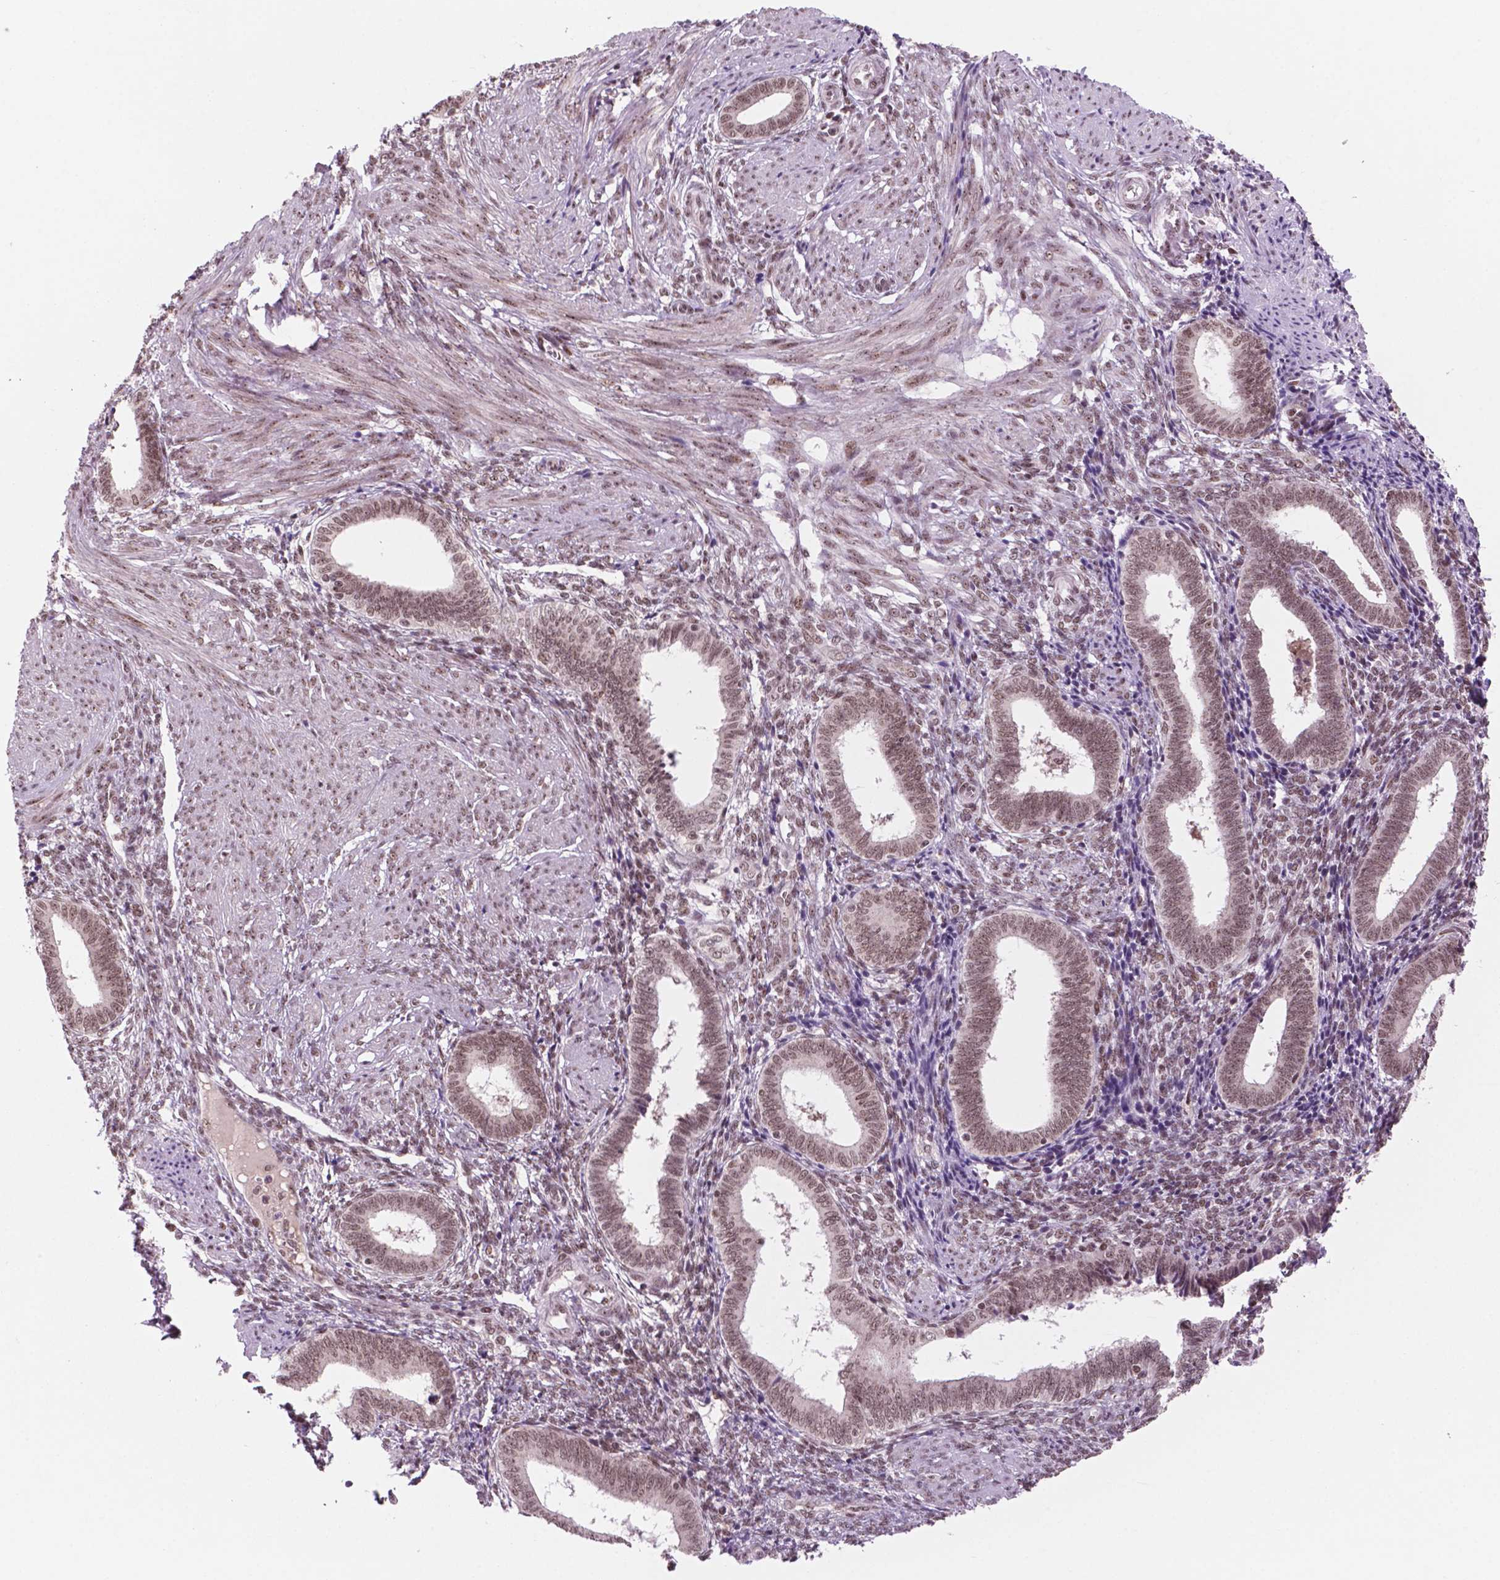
{"staining": {"intensity": "moderate", "quantity": "25%-75%", "location": "nuclear"}, "tissue": "endometrium", "cell_type": "Cells in endometrial stroma", "image_type": "normal", "snomed": [{"axis": "morphology", "description": "Normal tissue, NOS"}, {"axis": "topography", "description": "Endometrium"}], "caption": "Protein expression analysis of unremarkable endometrium demonstrates moderate nuclear staining in approximately 25%-75% of cells in endometrial stroma. The staining was performed using DAB (3,3'-diaminobenzidine), with brown indicating positive protein expression. Nuclei are stained blue with hematoxylin.", "gene": "POLR2E", "patient": {"sex": "female", "age": 42}}